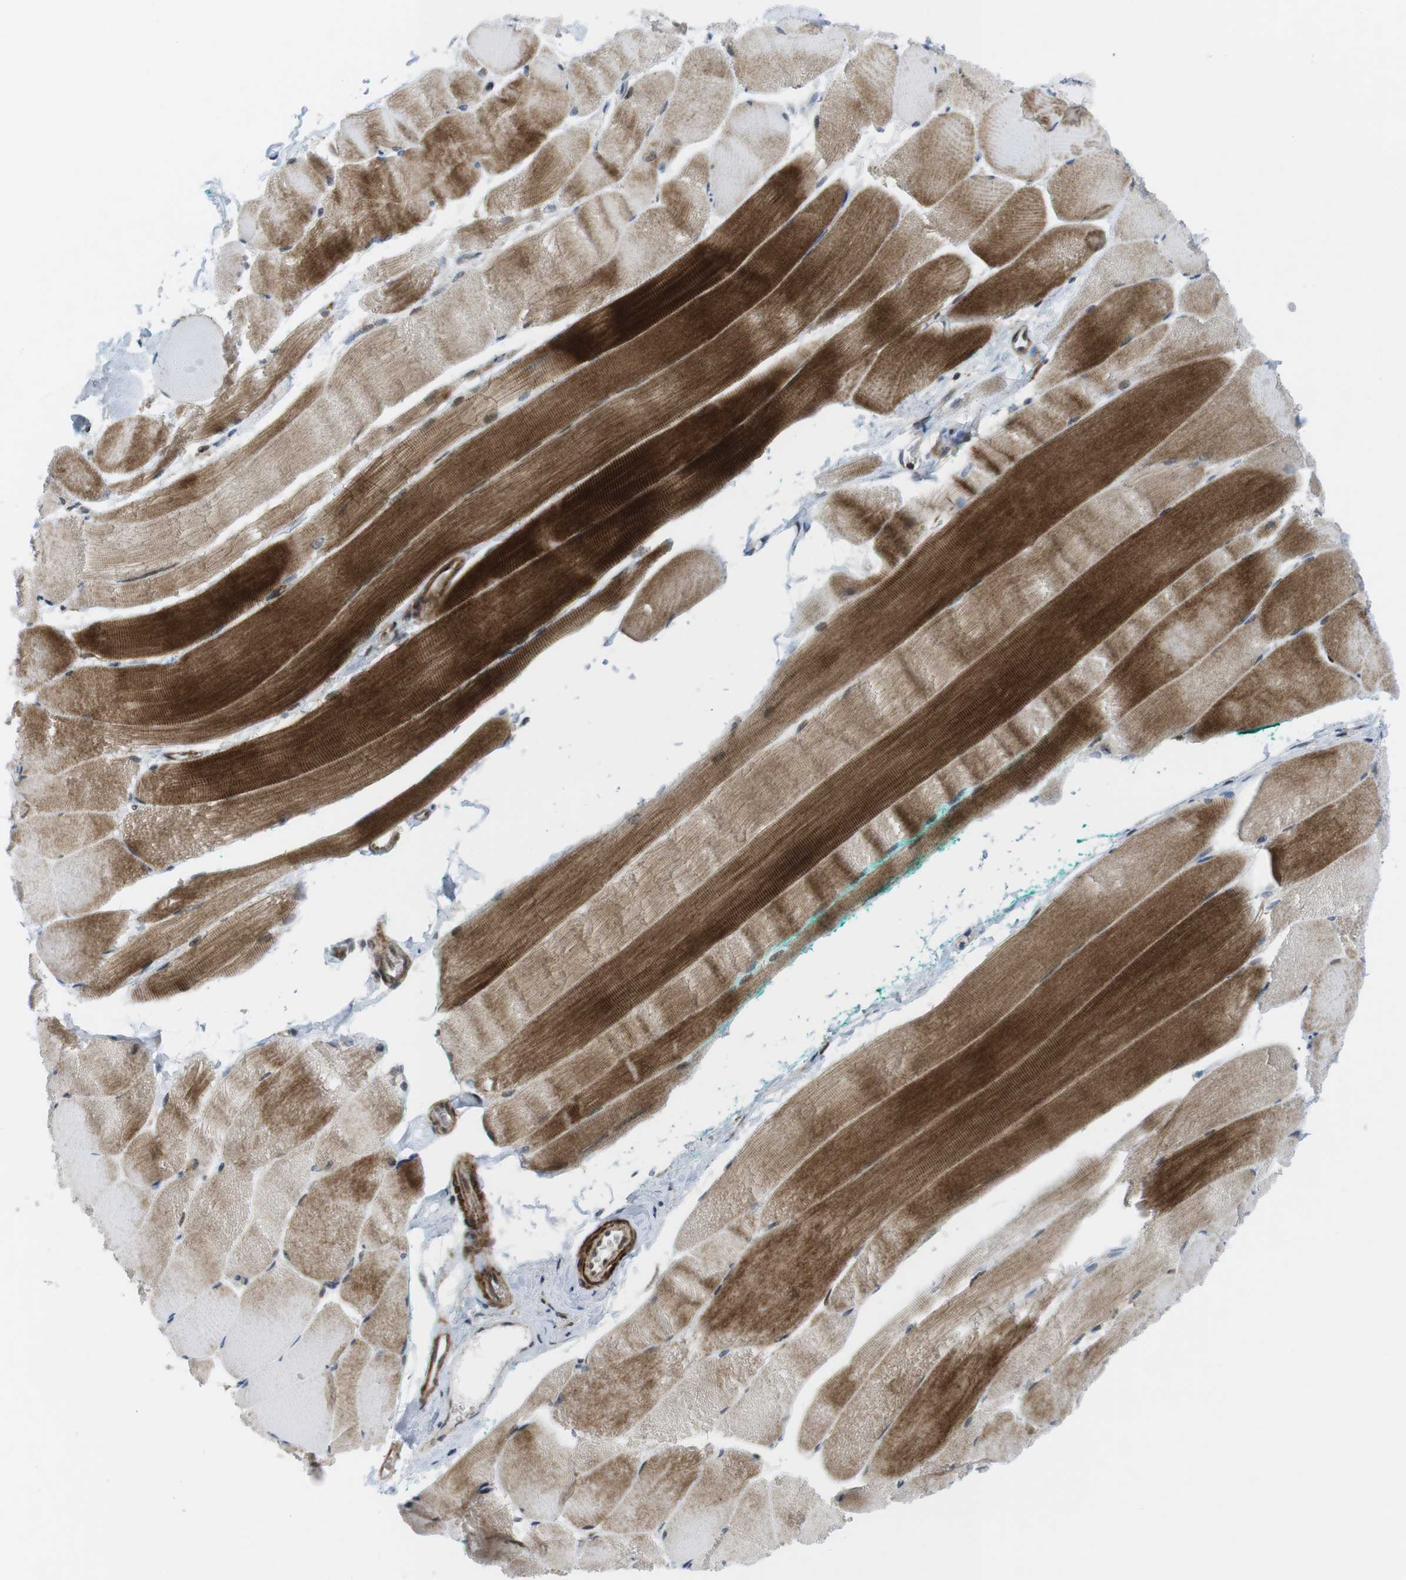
{"staining": {"intensity": "strong", "quantity": ">75%", "location": "cytoplasmic/membranous"}, "tissue": "skeletal muscle", "cell_type": "Myocytes", "image_type": "normal", "snomed": [{"axis": "morphology", "description": "Normal tissue, NOS"}, {"axis": "morphology", "description": "Squamous cell carcinoma, NOS"}, {"axis": "topography", "description": "Skeletal muscle"}], "caption": "Protein expression analysis of benign skeletal muscle demonstrates strong cytoplasmic/membranous staining in approximately >75% of myocytes.", "gene": "CUL7", "patient": {"sex": "male", "age": 51}}